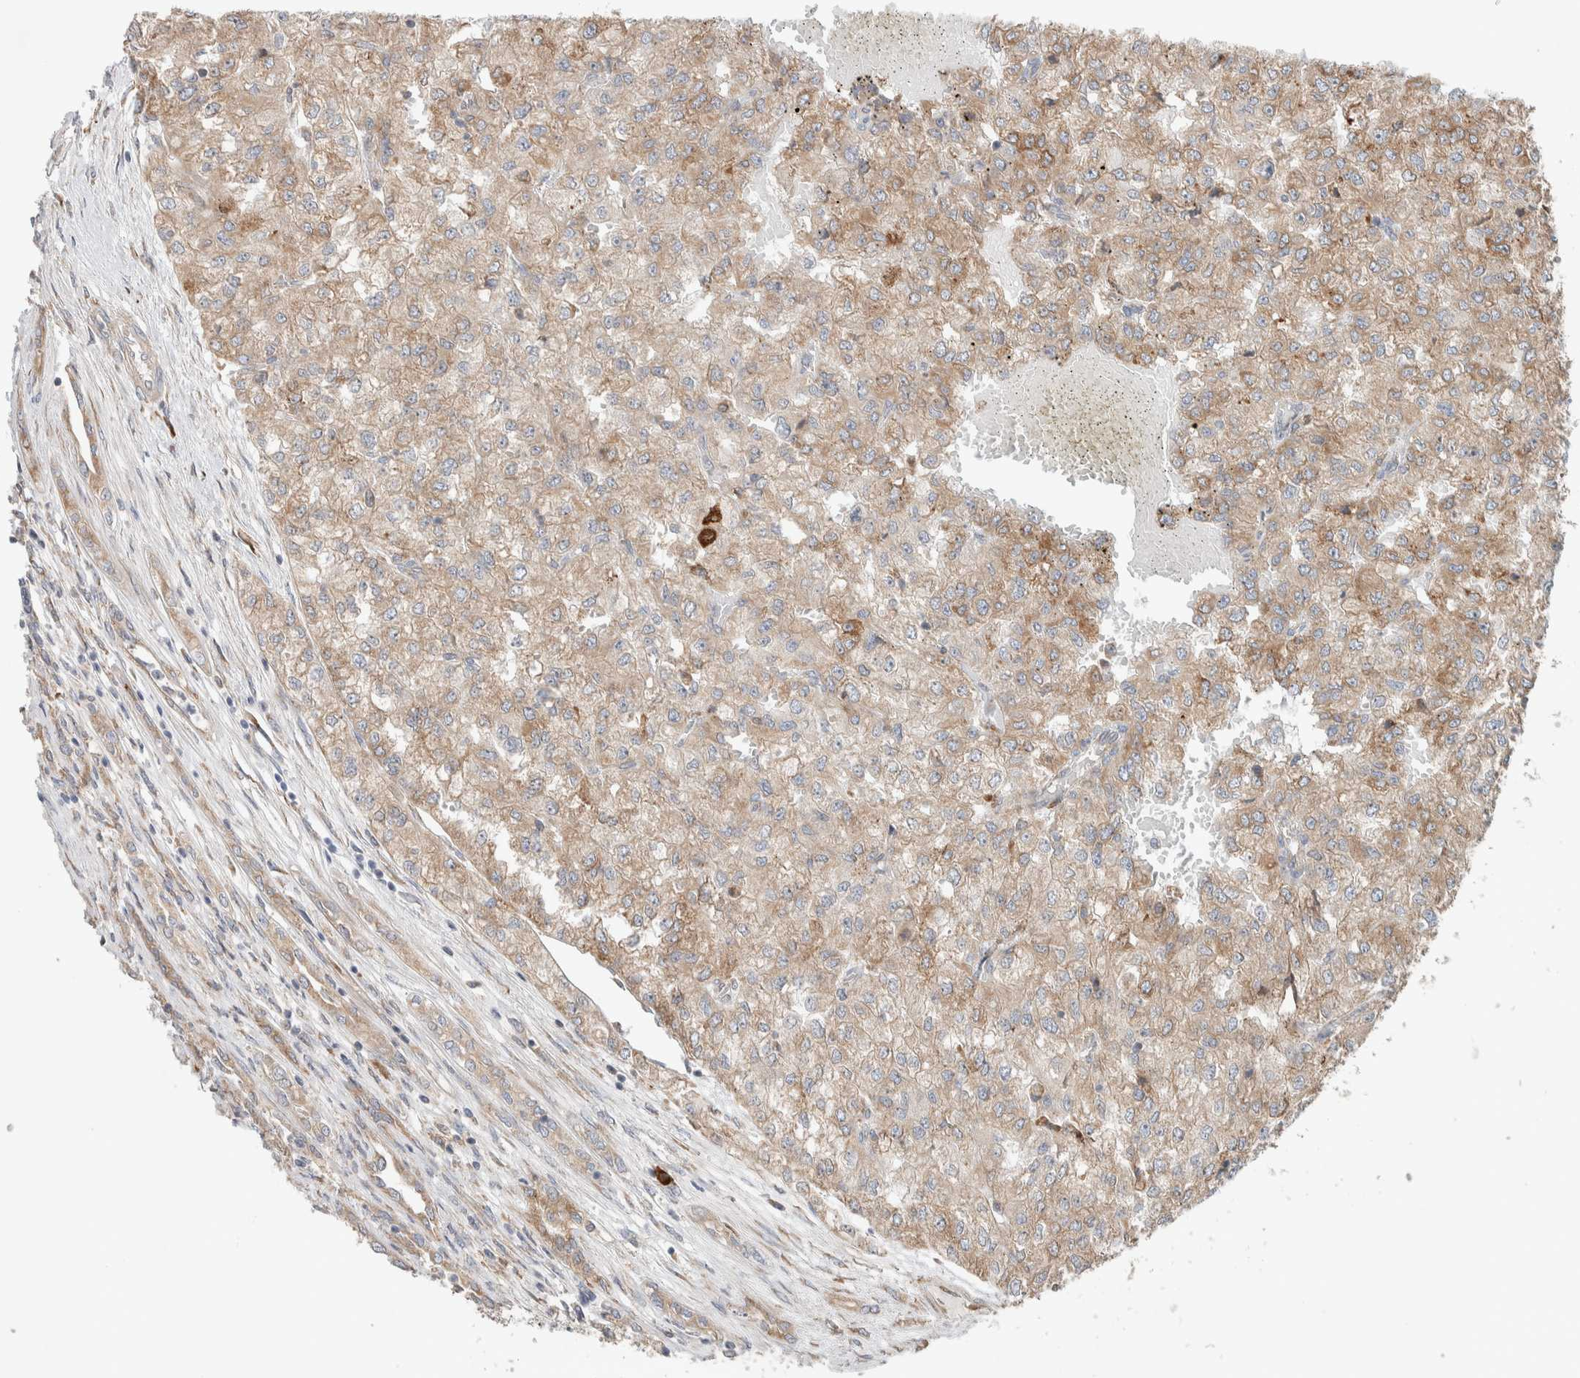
{"staining": {"intensity": "weak", "quantity": ">75%", "location": "cytoplasmic/membranous"}, "tissue": "renal cancer", "cell_type": "Tumor cells", "image_type": "cancer", "snomed": [{"axis": "morphology", "description": "Adenocarcinoma, NOS"}, {"axis": "topography", "description": "Kidney"}], "caption": "Renal adenocarcinoma stained with immunohistochemistry (IHC) exhibits weak cytoplasmic/membranous staining in approximately >75% of tumor cells. The staining was performed using DAB to visualize the protein expression in brown, while the nuclei were stained in blue with hematoxylin (Magnification: 20x).", "gene": "ADCY8", "patient": {"sex": "female", "age": 54}}